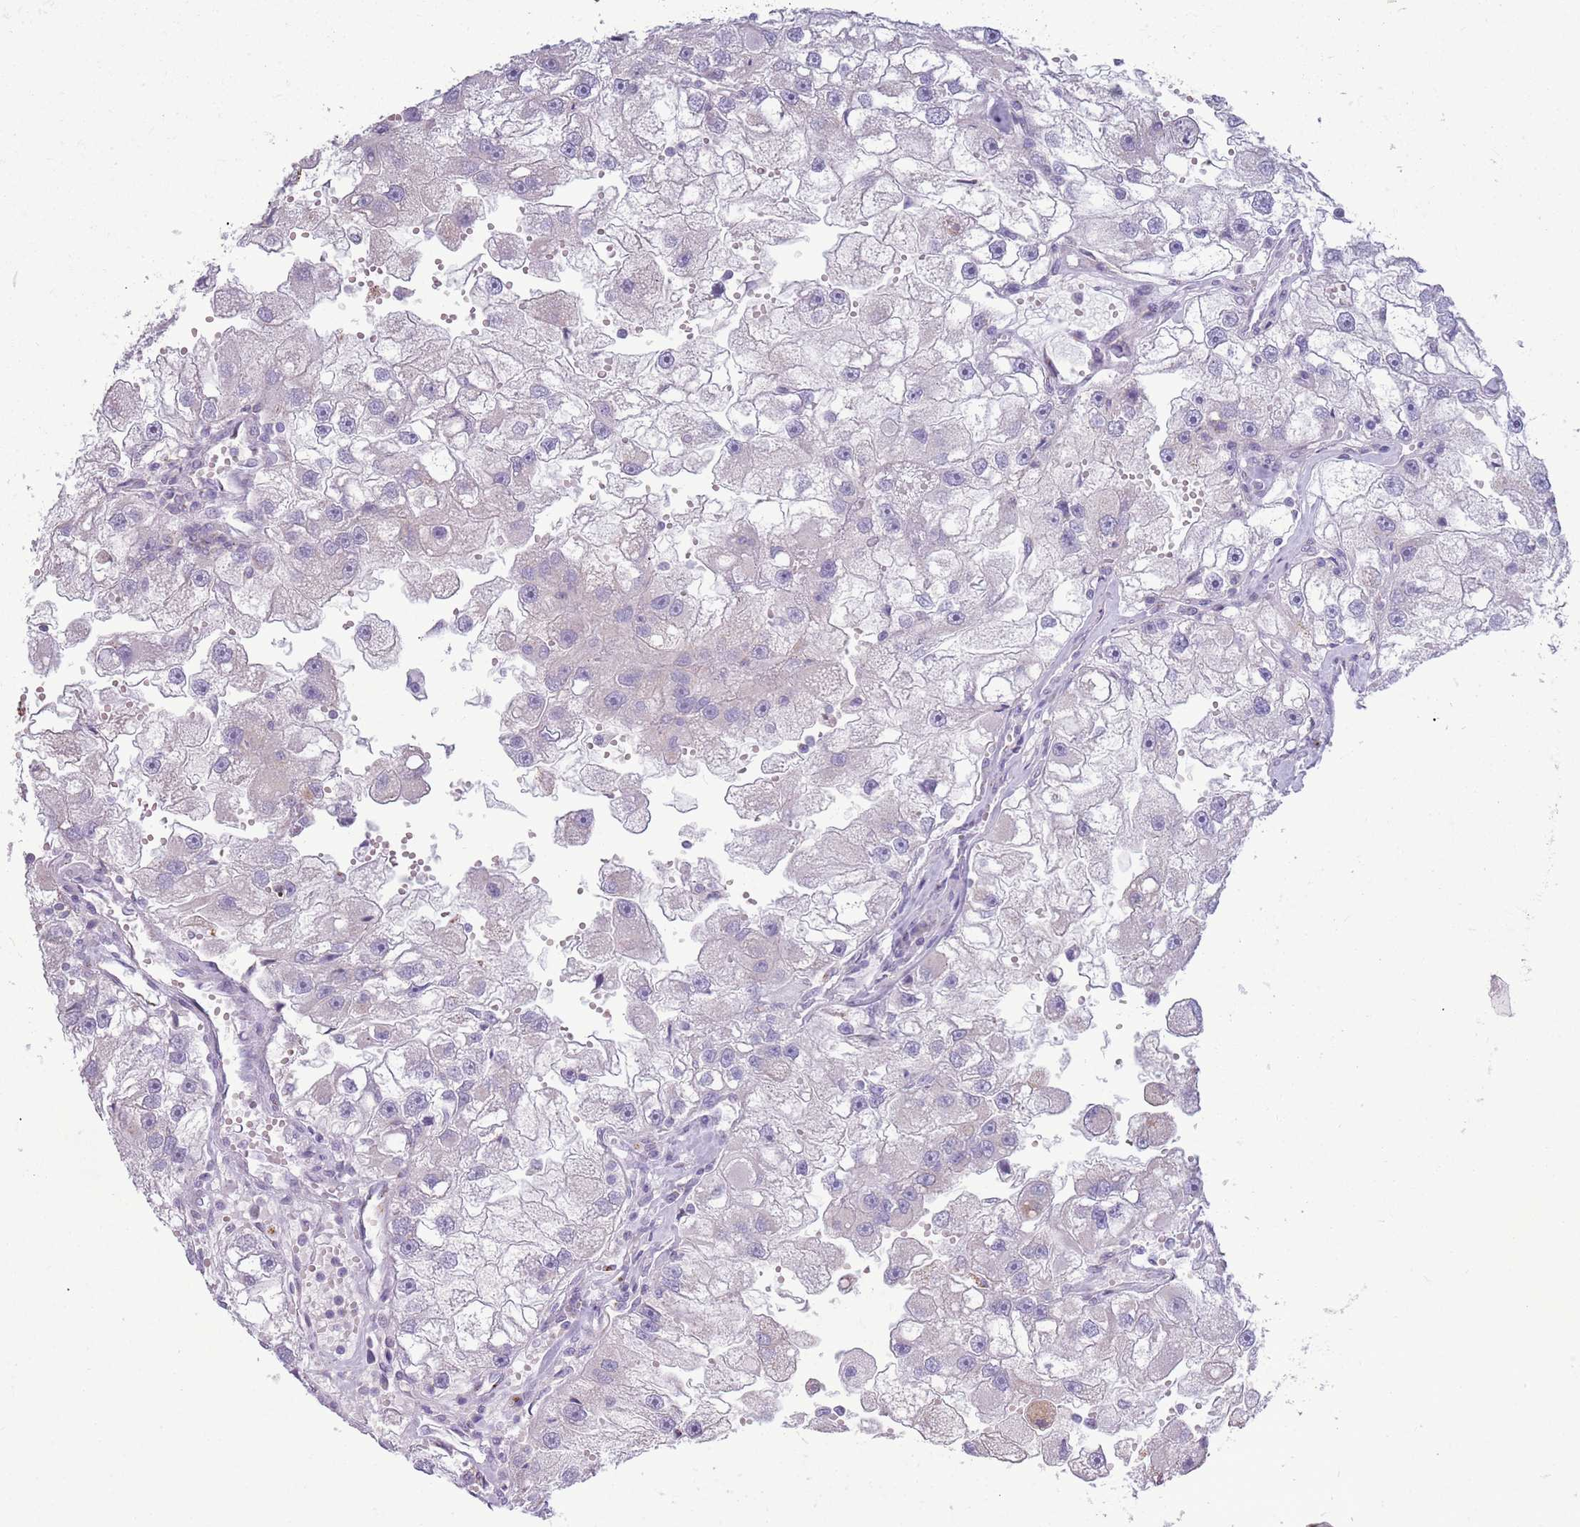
{"staining": {"intensity": "negative", "quantity": "none", "location": "none"}, "tissue": "renal cancer", "cell_type": "Tumor cells", "image_type": "cancer", "snomed": [{"axis": "morphology", "description": "Adenocarcinoma, NOS"}, {"axis": "topography", "description": "Kidney"}], "caption": "This is a histopathology image of IHC staining of renal cancer (adenocarcinoma), which shows no positivity in tumor cells.", "gene": "ACSBG1", "patient": {"sex": "male", "age": 63}}